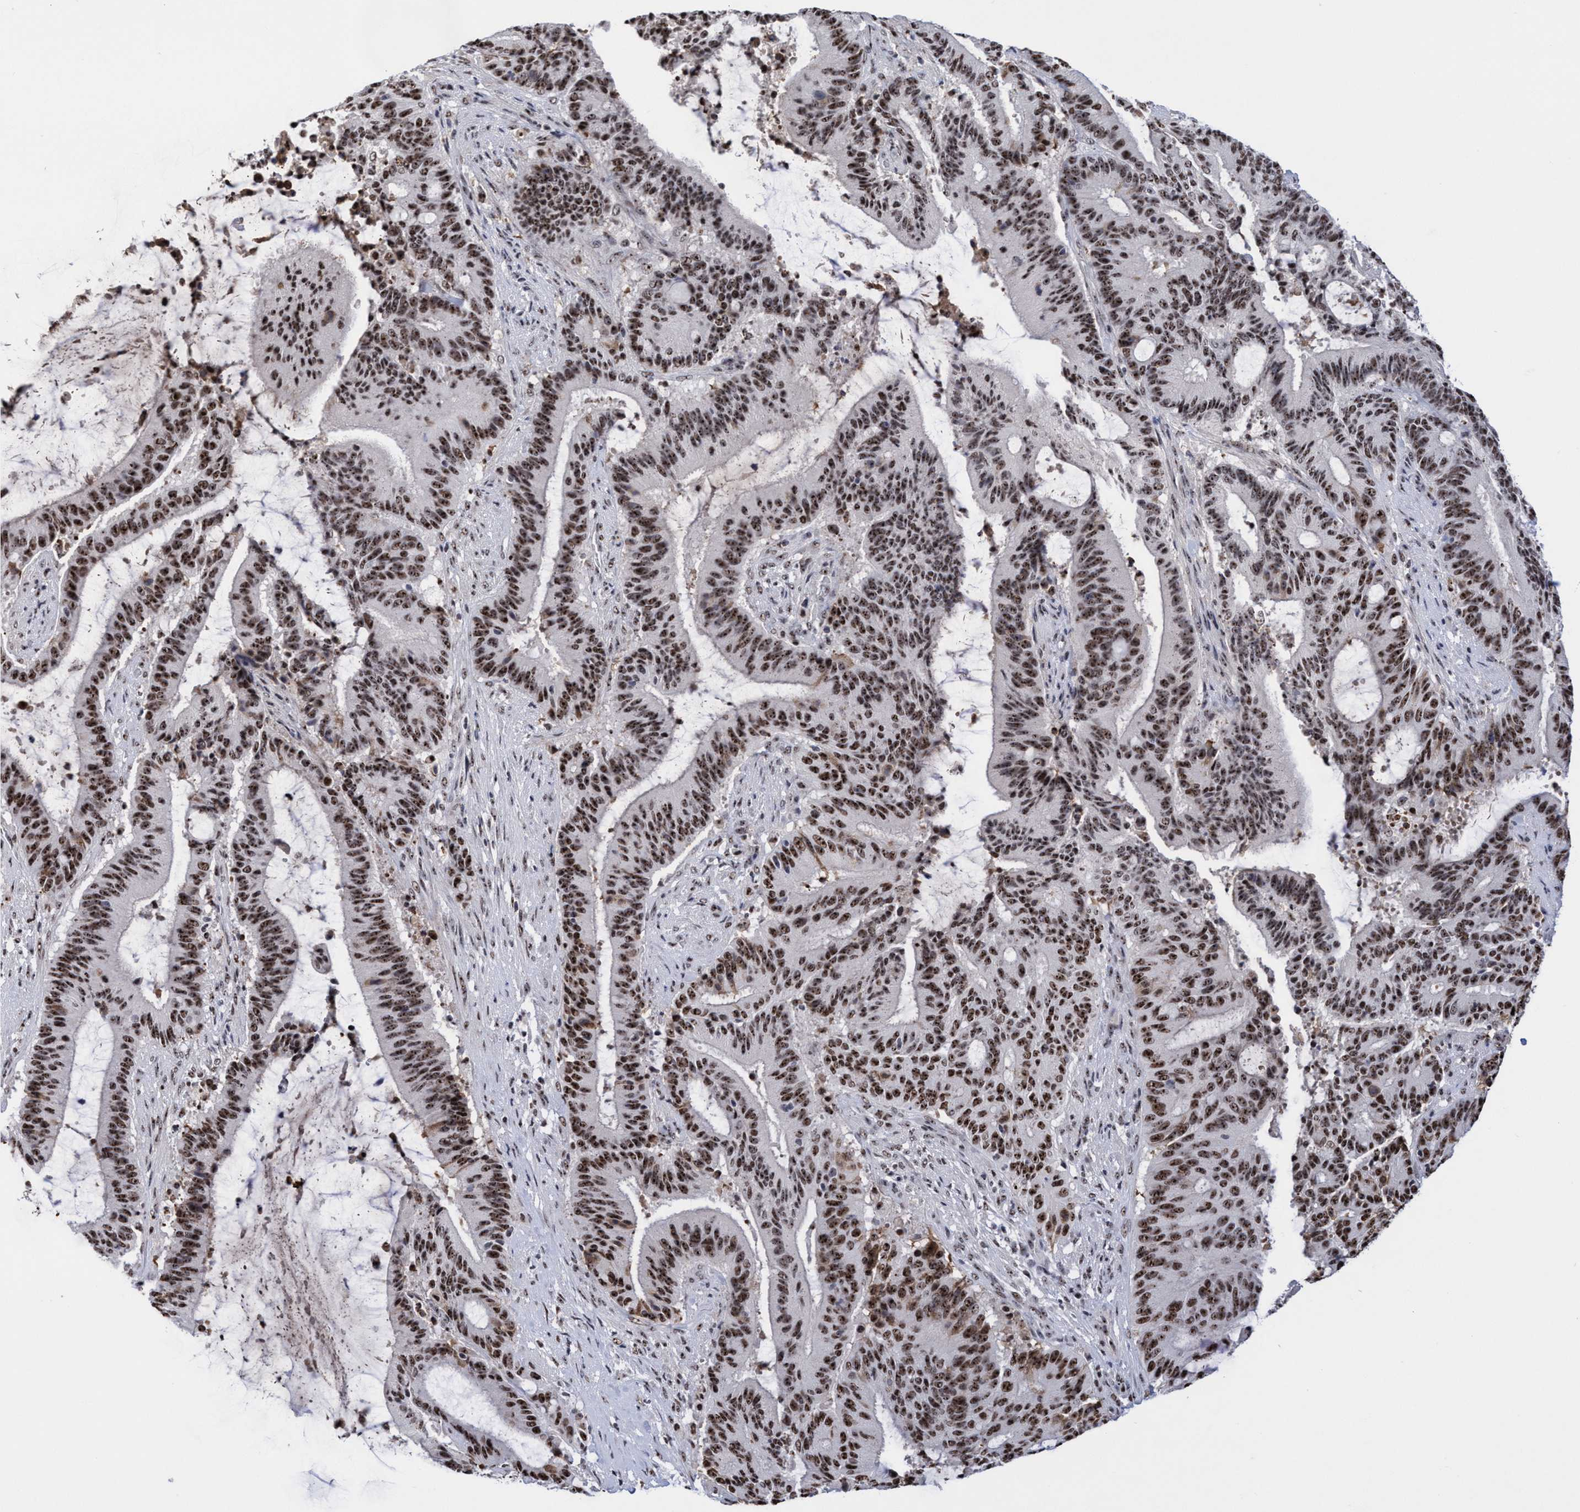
{"staining": {"intensity": "strong", "quantity": ">75%", "location": "nuclear"}, "tissue": "liver cancer", "cell_type": "Tumor cells", "image_type": "cancer", "snomed": [{"axis": "morphology", "description": "Normal tissue, NOS"}, {"axis": "morphology", "description": "Cholangiocarcinoma"}, {"axis": "topography", "description": "Liver"}, {"axis": "topography", "description": "Peripheral nerve tissue"}], "caption": "Liver cancer tissue exhibits strong nuclear positivity in about >75% of tumor cells", "gene": "EFCAB10", "patient": {"sex": "female", "age": 73}}